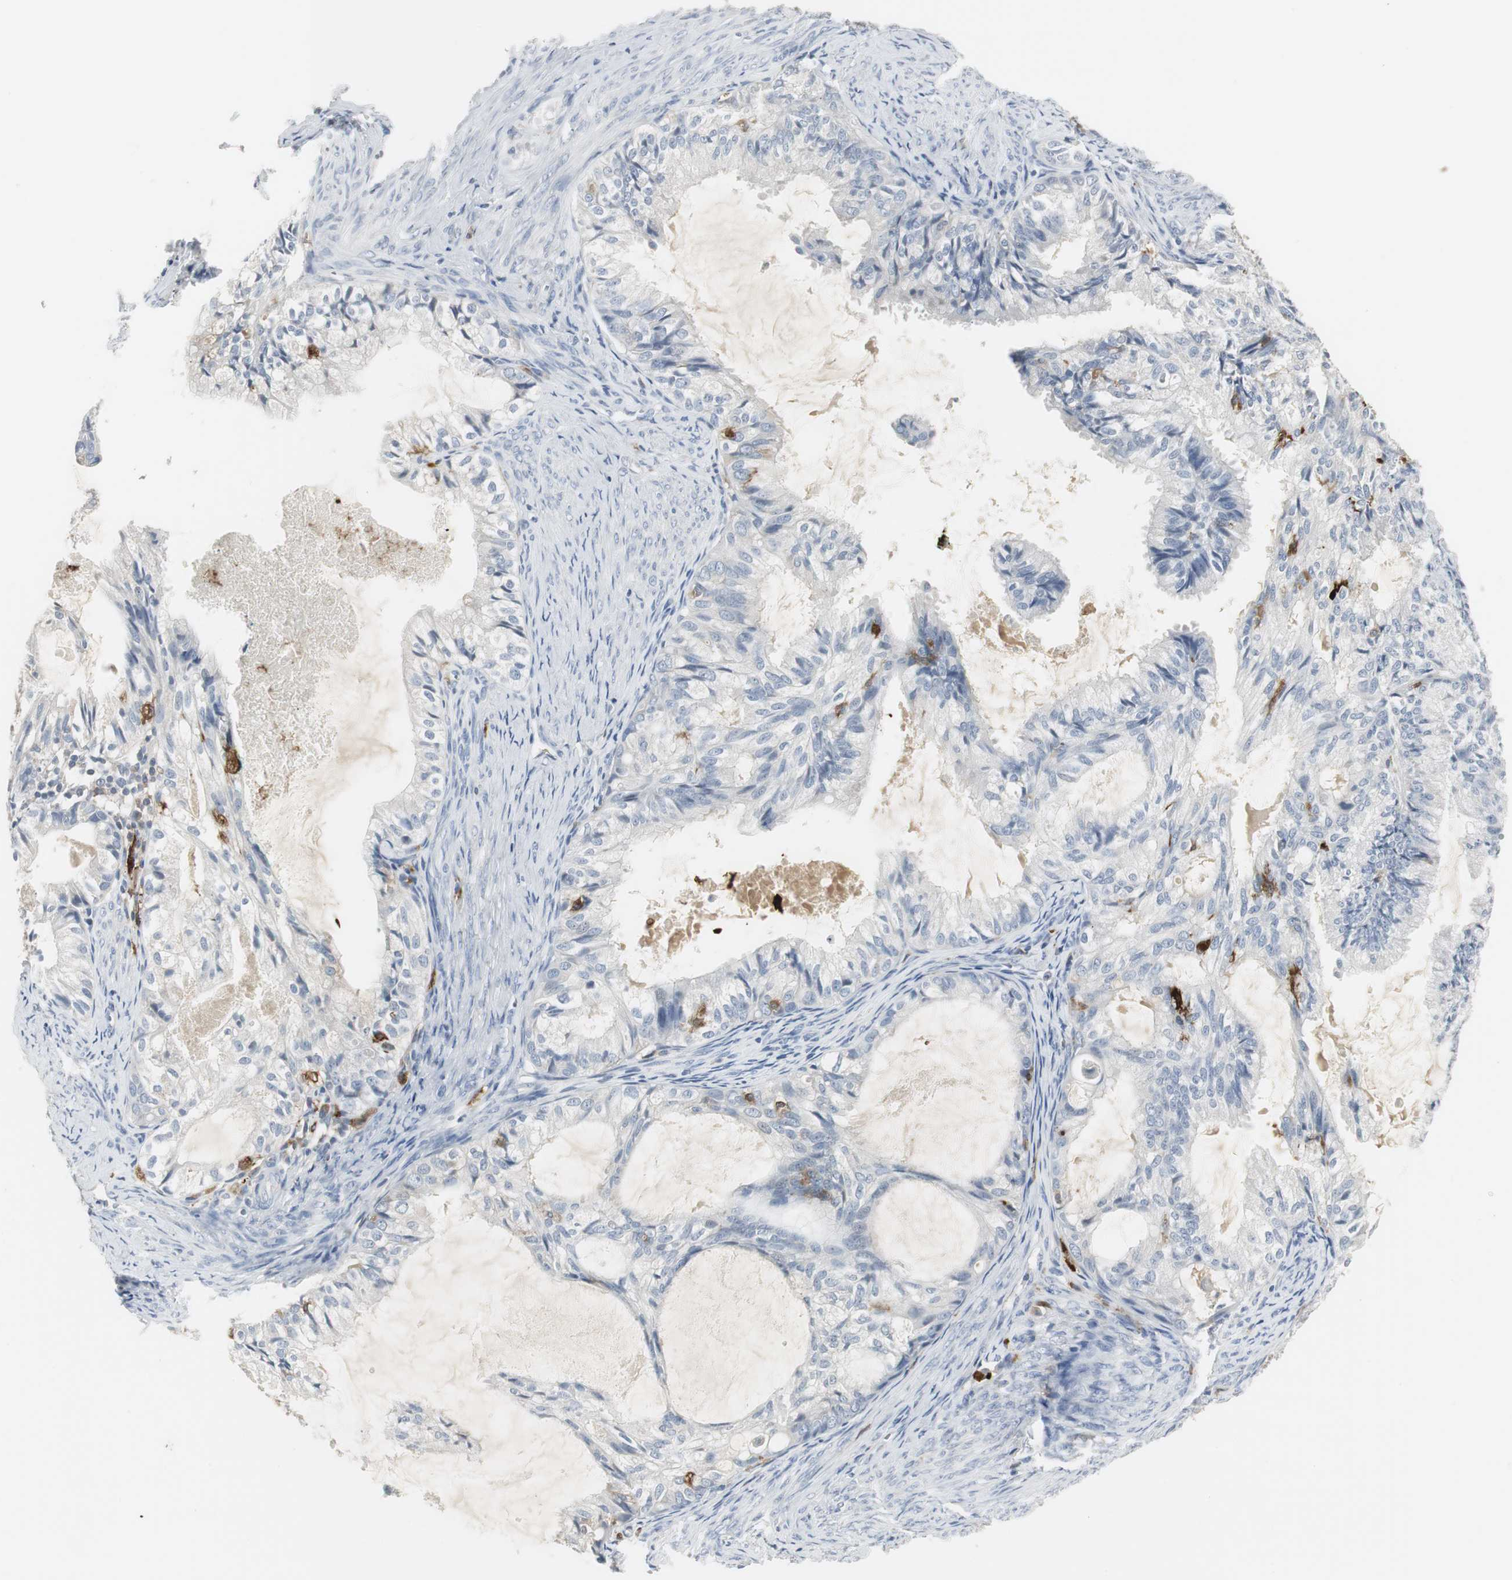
{"staining": {"intensity": "negative", "quantity": "none", "location": "none"}, "tissue": "cervical cancer", "cell_type": "Tumor cells", "image_type": "cancer", "snomed": [{"axis": "morphology", "description": "Normal tissue, NOS"}, {"axis": "morphology", "description": "Adenocarcinoma, NOS"}, {"axis": "topography", "description": "Cervix"}, {"axis": "topography", "description": "Endometrium"}], "caption": "Immunohistochemistry (IHC) histopathology image of human adenocarcinoma (cervical) stained for a protein (brown), which shows no positivity in tumor cells.", "gene": "PI15", "patient": {"sex": "female", "age": 86}}